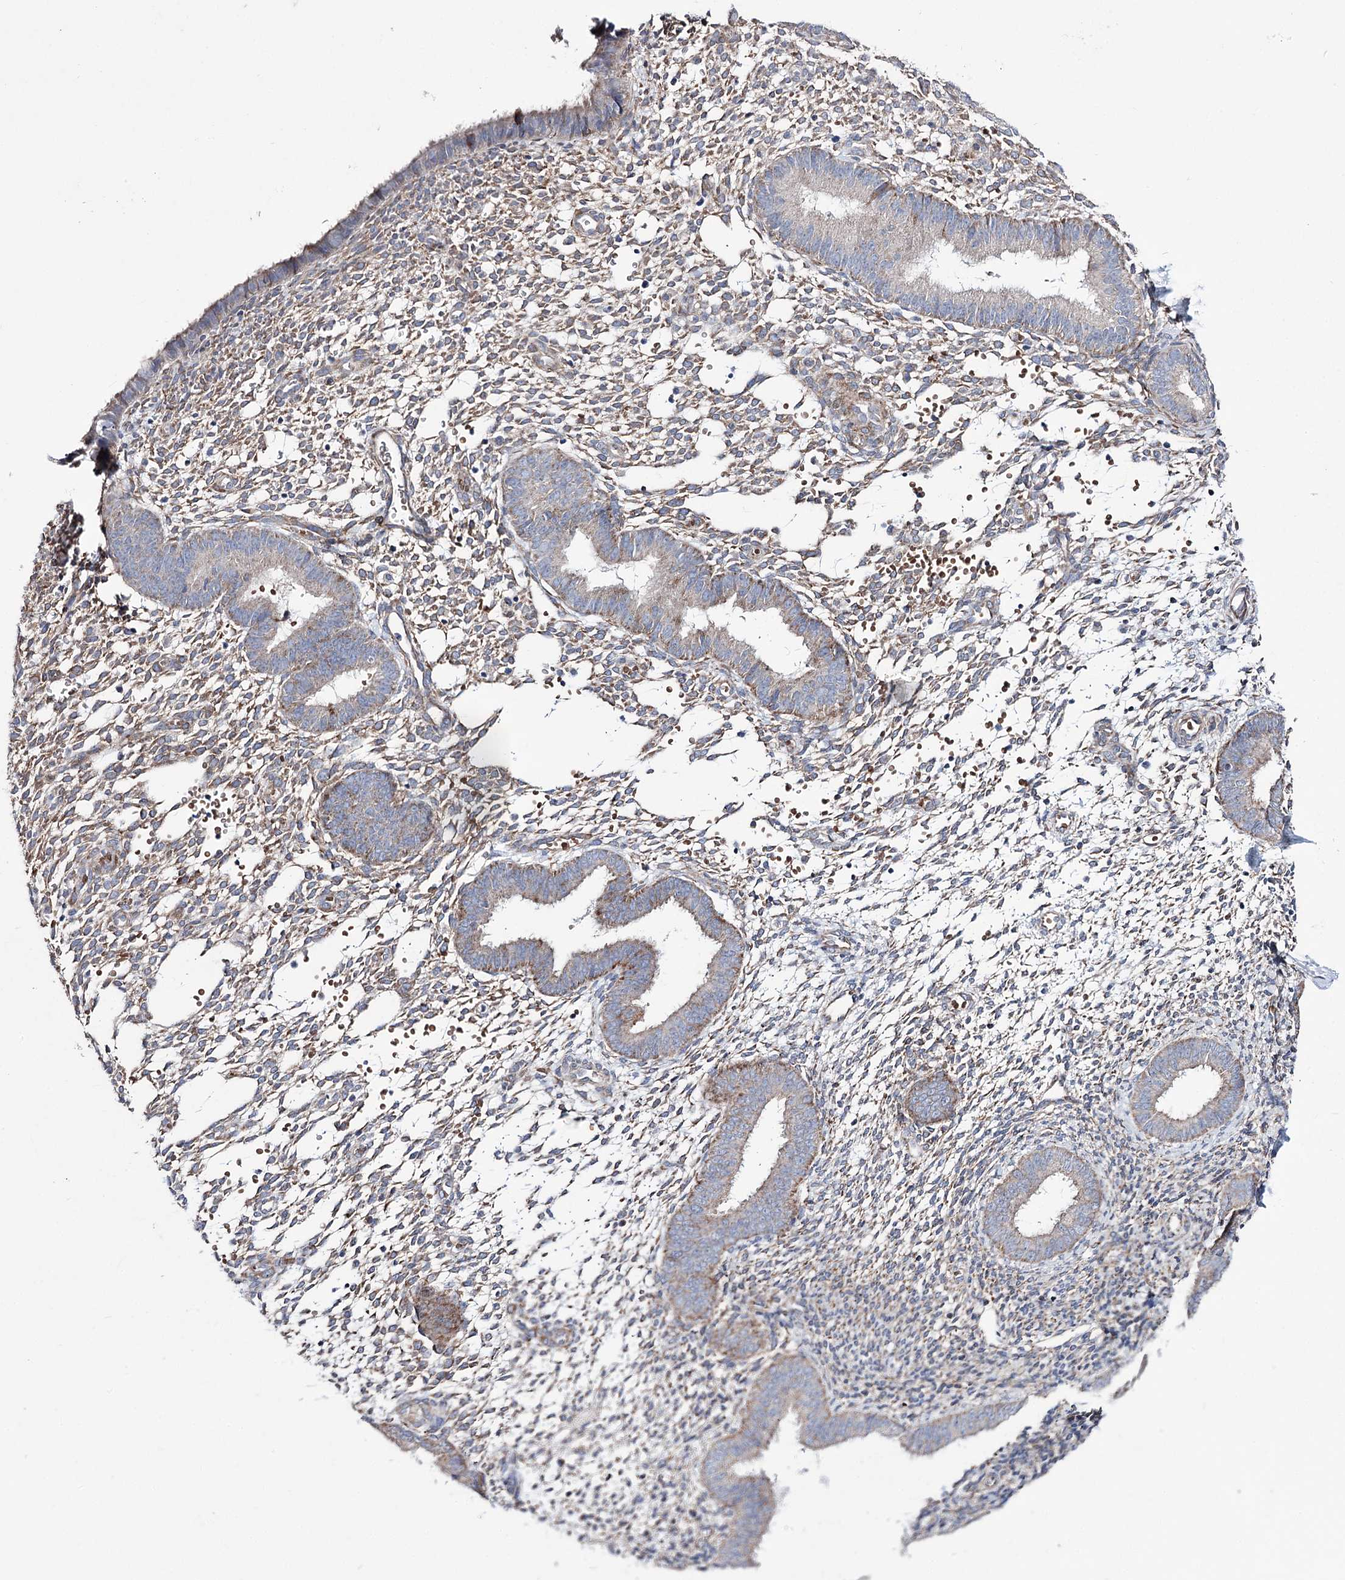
{"staining": {"intensity": "moderate", "quantity": "<25%", "location": "cytoplasmic/membranous"}, "tissue": "endometrium", "cell_type": "Cells in endometrial stroma", "image_type": "normal", "snomed": [{"axis": "morphology", "description": "Normal tissue, NOS"}, {"axis": "topography", "description": "Uterus"}, {"axis": "topography", "description": "Endometrium"}], "caption": "Human endometrium stained with a brown dye demonstrates moderate cytoplasmic/membranous positive expression in approximately <25% of cells in endometrial stroma.", "gene": "OSBPL5", "patient": {"sex": "female", "age": 48}}